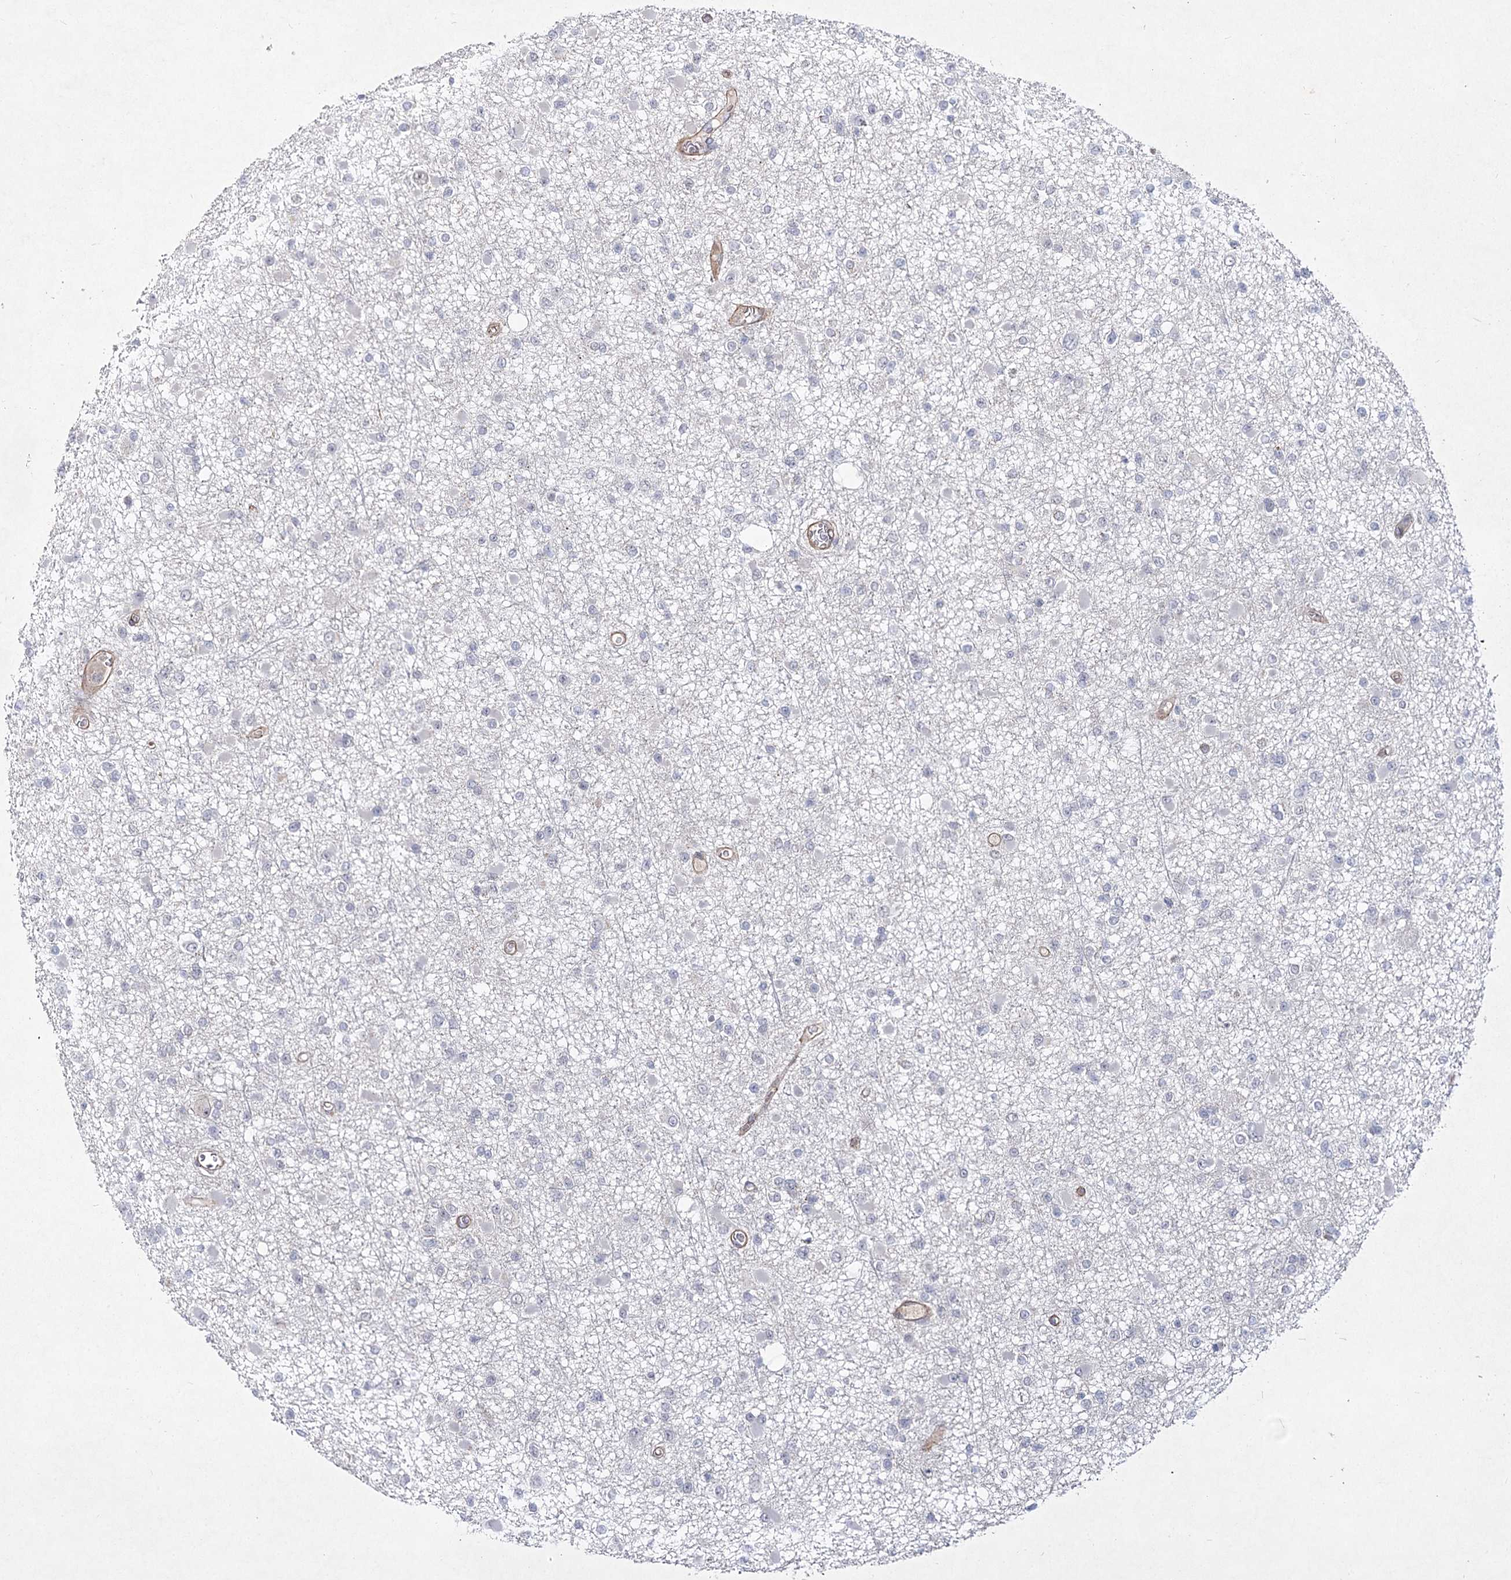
{"staining": {"intensity": "negative", "quantity": "none", "location": "none"}, "tissue": "glioma", "cell_type": "Tumor cells", "image_type": "cancer", "snomed": [{"axis": "morphology", "description": "Glioma, malignant, Low grade"}, {"axis": "topography", "description": "Brain"}], "caption": "Tumor cells show no significant staining in low-grade glioma (malignant).", "gene": "ATL2", "patient": {"sex": "female", "age": 22}}